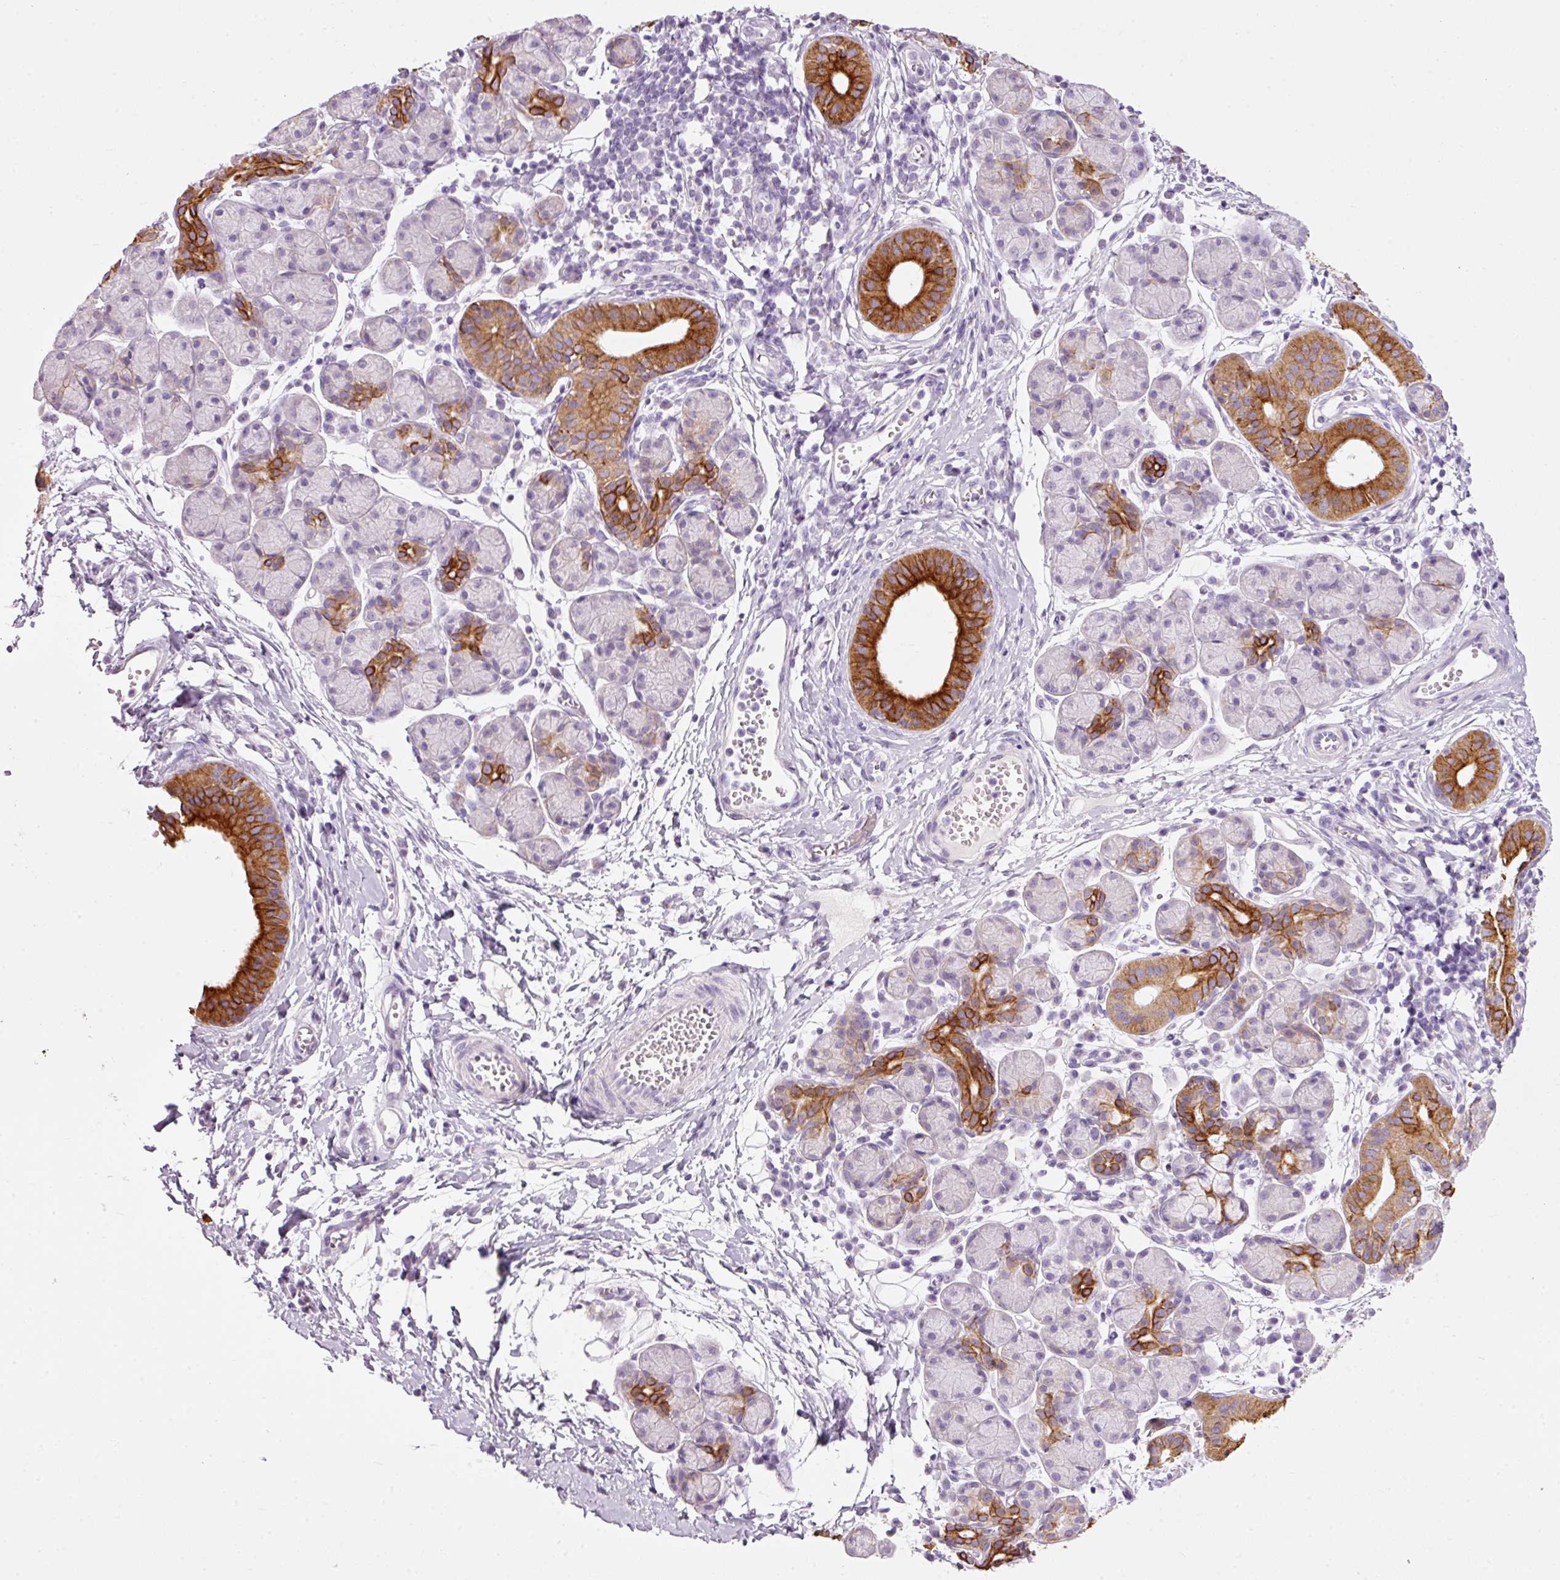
{"staining": {"intensity": "strong", "quantity": "<25%", "location": "cytoplasmic/membranous"}, "tissue": "salivary gland", "cell_type": "Glandular cells", "image_type": "normal", "snomed": [{"axis": "morphology", "description": "Normal tissue, NOS"}, {"axis": "morphology", "description": "Inflammation, NOS"}, {"axis": "topography", "description": "Lymph node"}, {"axis": "topography", "description": "Salivary gland"}], "caption": "IHC (DAB (3,3'-diaminobenzidine)) staining of unremarkable salivary gland displays strong cytoplasmic/membranous protein staining in about <25% of glandular cells. The protein of interest is stained brown, and the nuclei are stained in blue (DAB IHC with brightfield microscopy, high magnification).", "gene": "CARD16", "patient": {"sex": "male", "age": 3}}